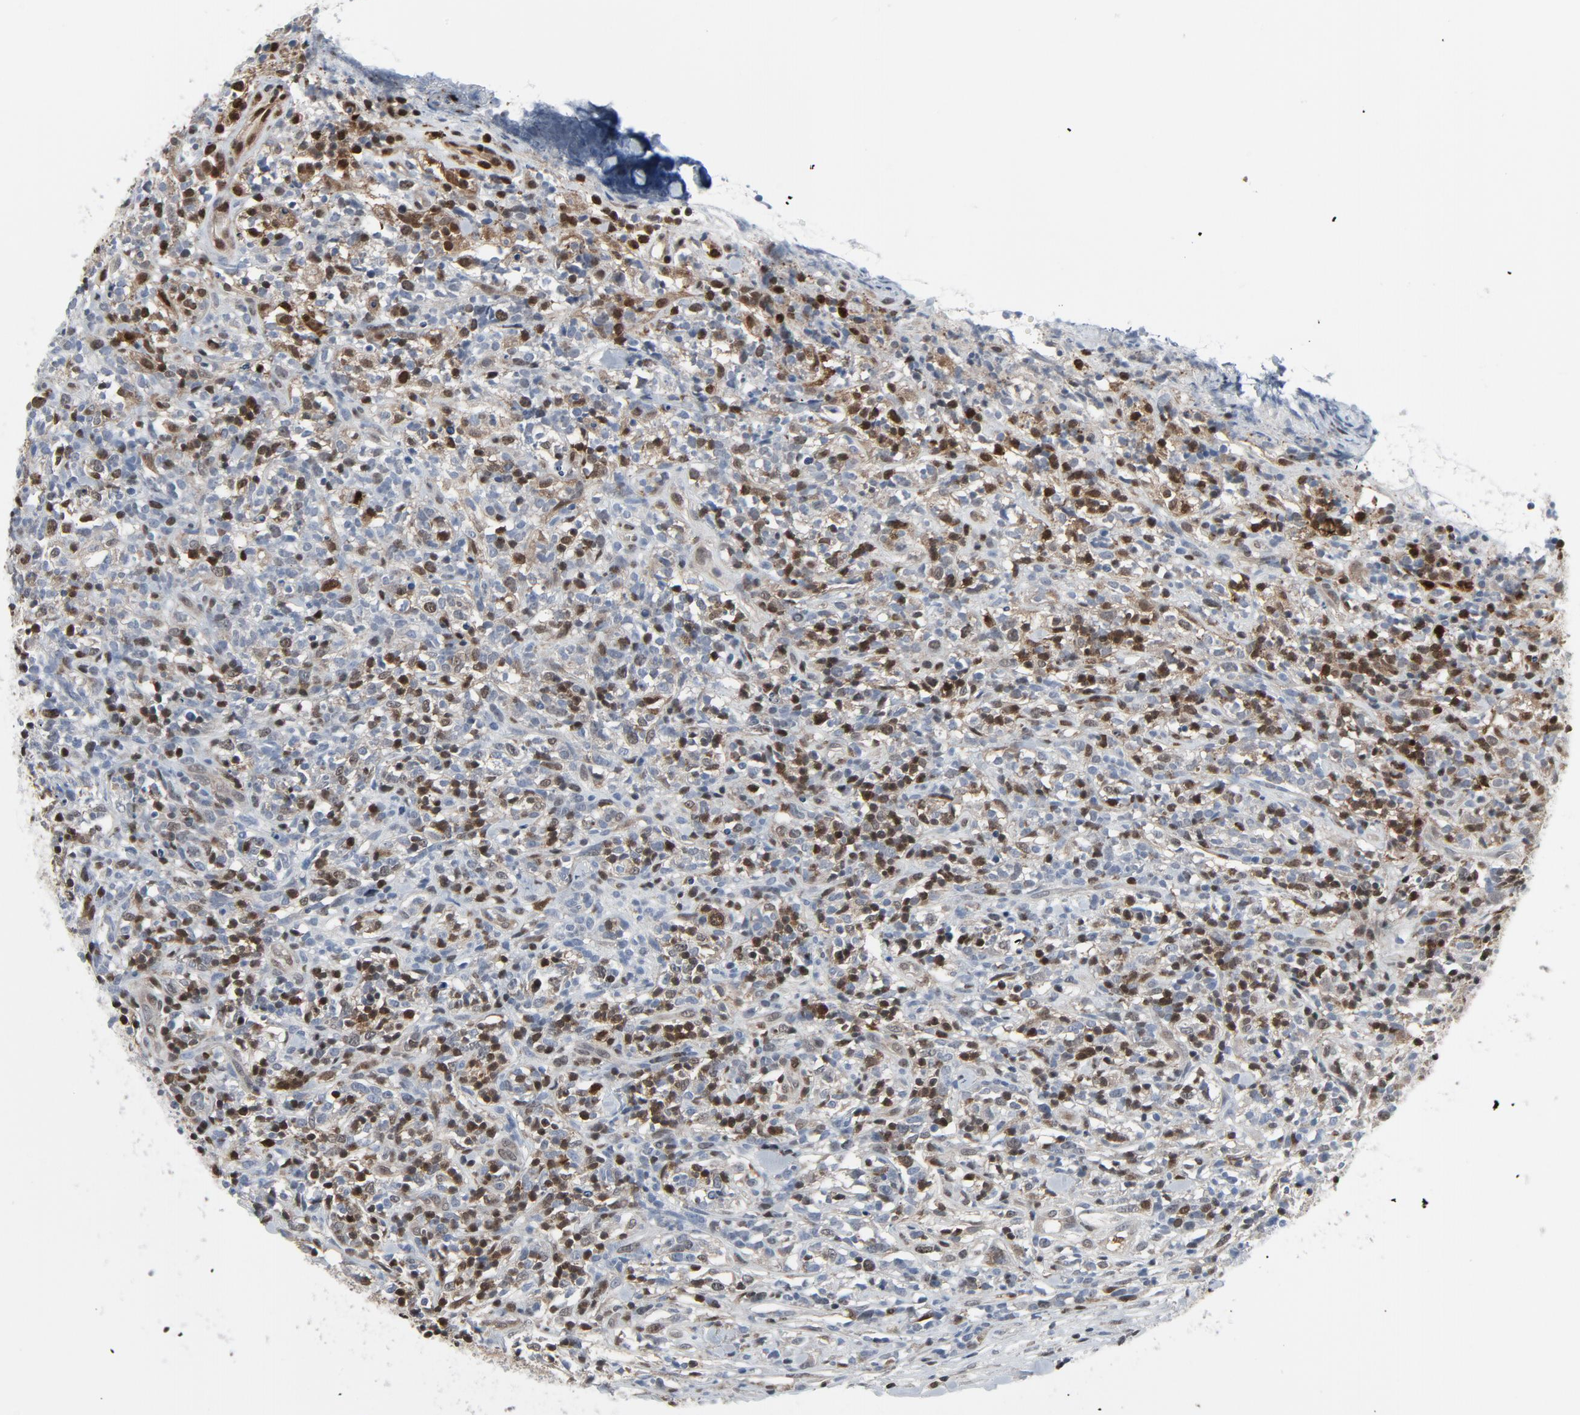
{"staining": {"intensity": "moderate", "quantity": "25%-75%", "location": "cytoplasmic/membranous,nuclear"}, "tissue": "lymphoma", "cell_type": "Tumor cells", "image_type": "cancer", "snomed": [{"axis": "morphology", "description": "Malignant lymphoma, non-Hodgkin's type, High grade"}, {"axis": "topography", "description": "Lymph node"}], "caption": "There is medium levels of moderate cytoplasmic/membranous and nuclear positivity in tumor cells of high-grade malignant lymphoma, non-Hodgkin's type, as demonstrated by immunohistochemical staining (brown color).", "gene": "STAT5A", "patient": {"sex": "female", "age": 73}}